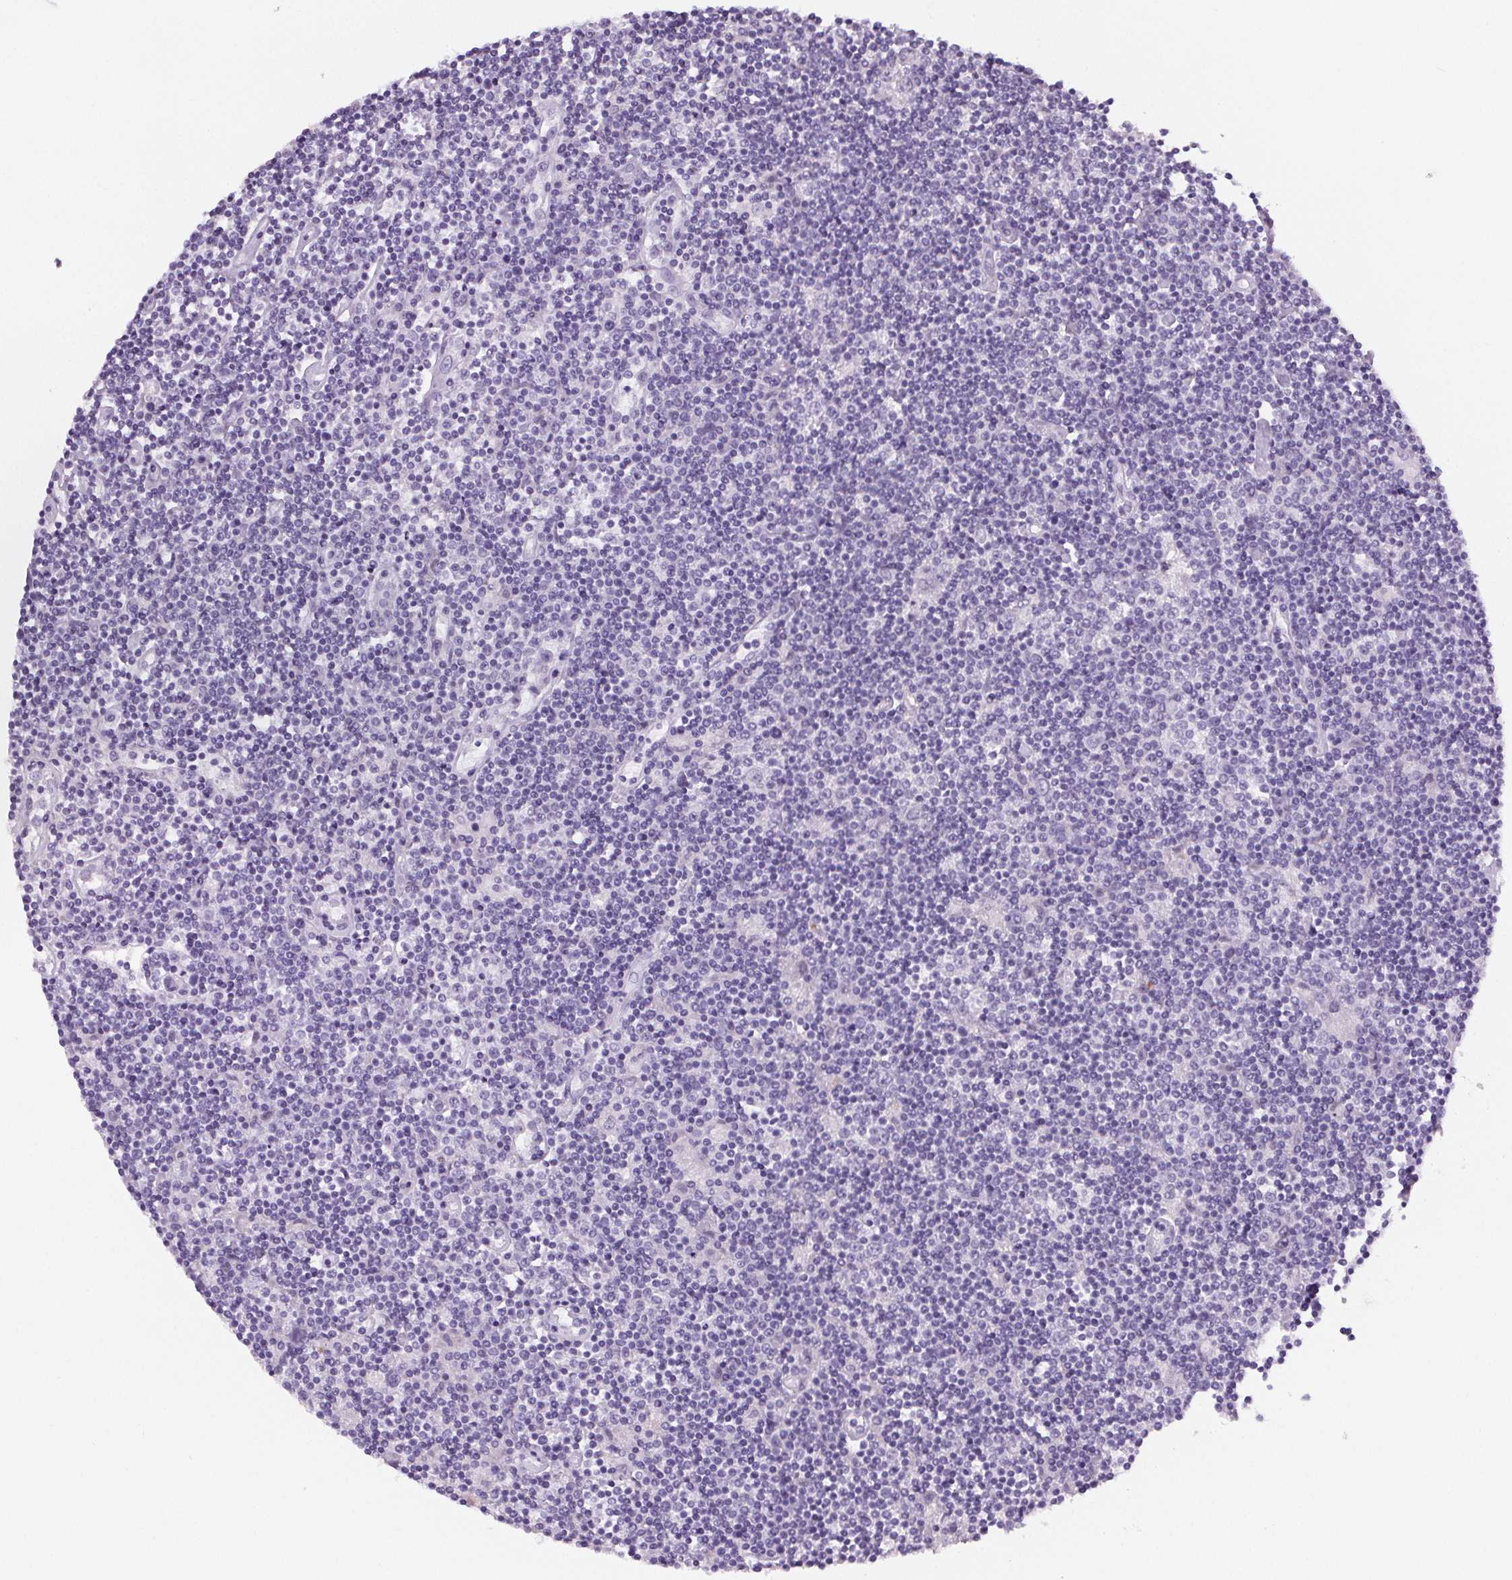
{"staining": {"intensity": "negative", "quantity": "none", "location": "none"}, "tissue": "lymphoma", "cell_type": "Tumor cells", "image_type": "cancer", "snomed": [{"axis": "morphology", "description": "Hodgkin's disease, NOS"}, {"axis": "topography", "description": "Lymph node"}], "caption": "Immunohistochemistry (IHC) image of Hodgkin's disease stained for a protein (brown), which exhibits no expression in tumor cells.", "gene": "CD5L", "patient": {"sex": "male", "age": 40}}